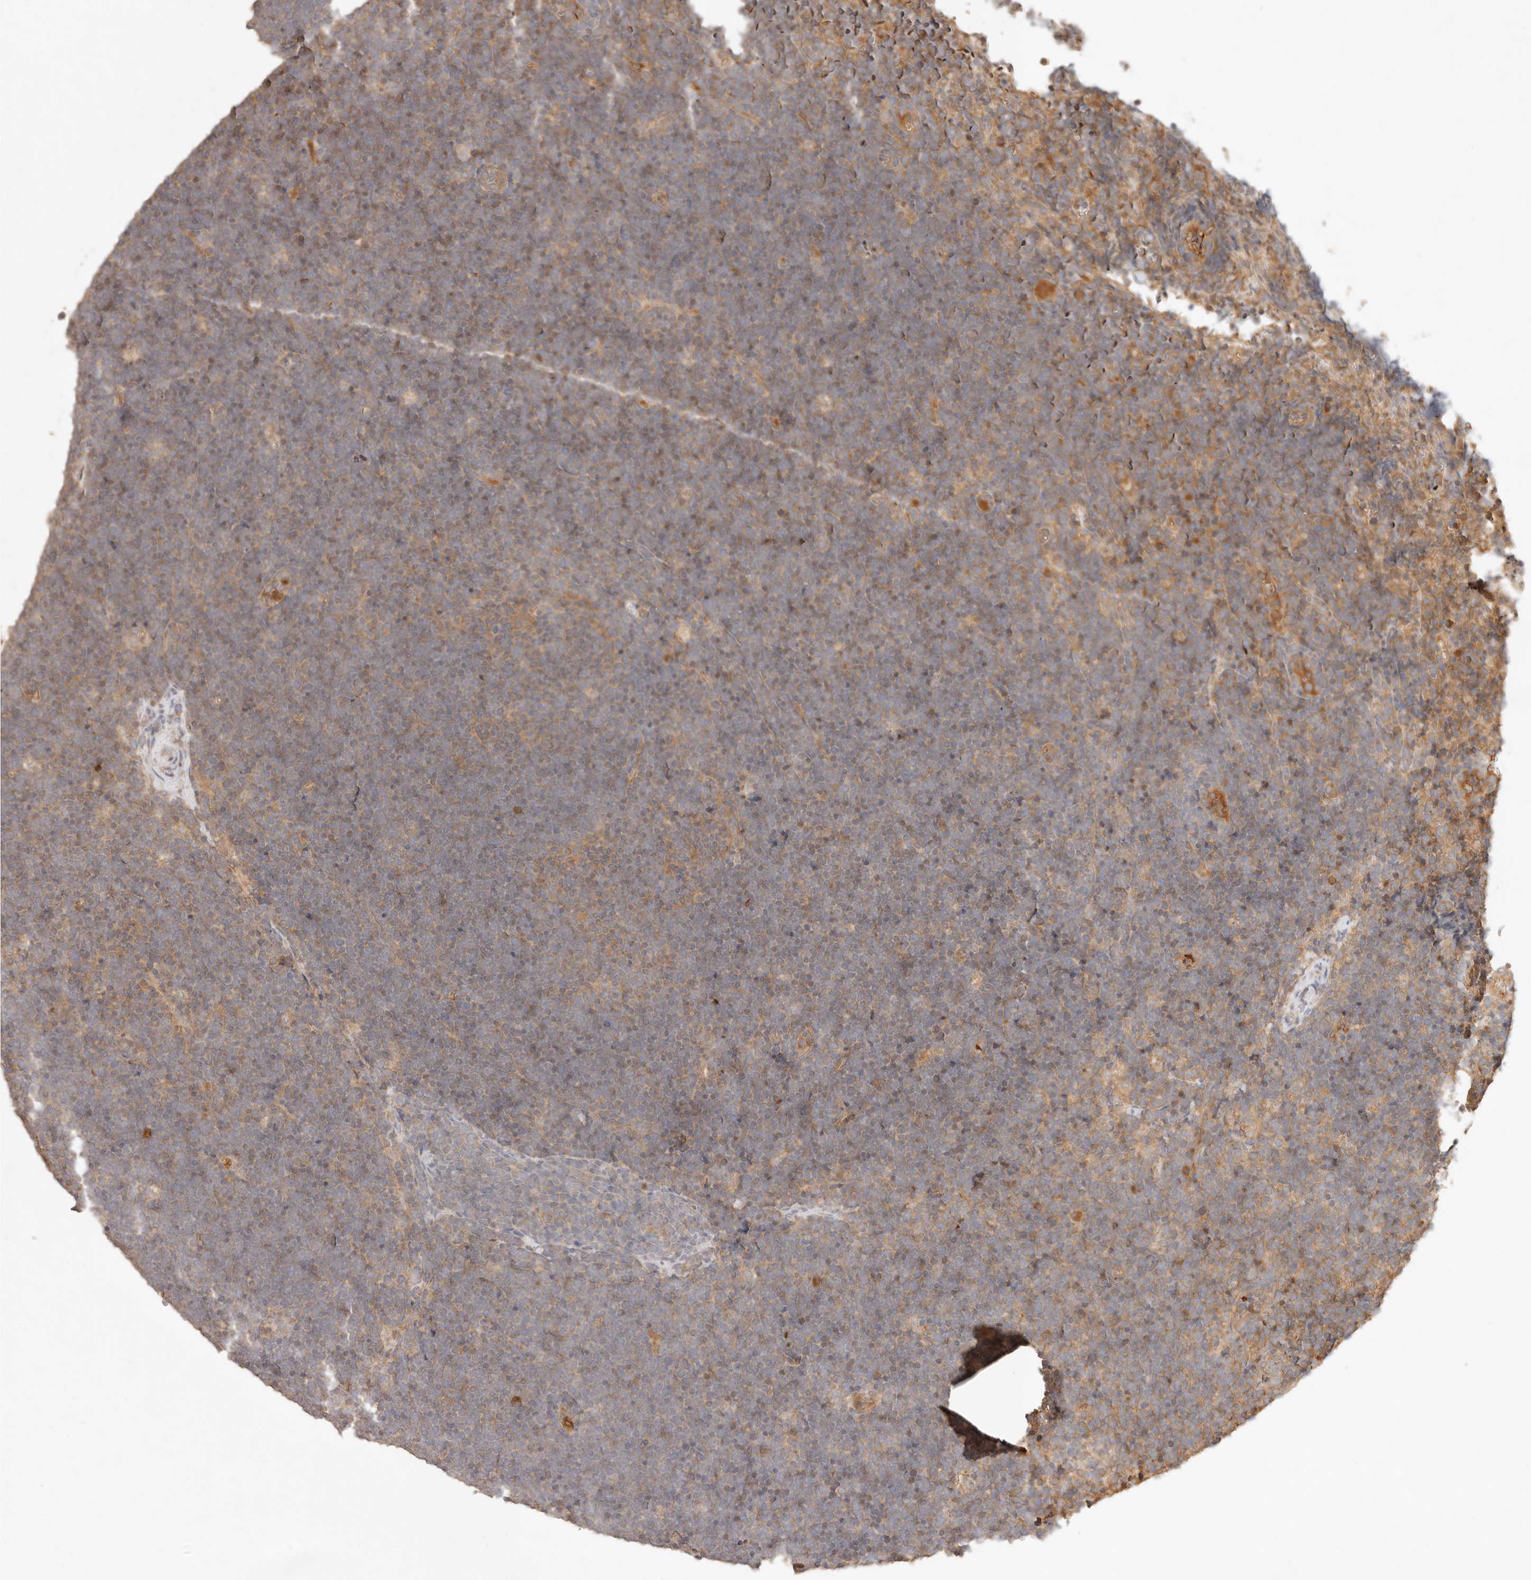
{"staining": {"intensity": "weak", "quantity": "<25%", "location": "cytoplasmic/membranous"}, "tissue": "lymphoma", "cell_type": "Tumor cells", "image_type": "cancer", "snomed": [{"axis": "morphology", "description": "Malignant lymphoma, non-Hodgkin's type, High grade"}, {"axis": "topography", "description": "Lymph node"}], "caption": "DAB (3,3'-diaminobenzidine) immunohistochemical staining of human high-grade malignant lymphoma, non-Hodgkin's type shows no significant expression in tumor cells.", "gene": "FREM2", "patient": {"sex": "male", "age": 13}}